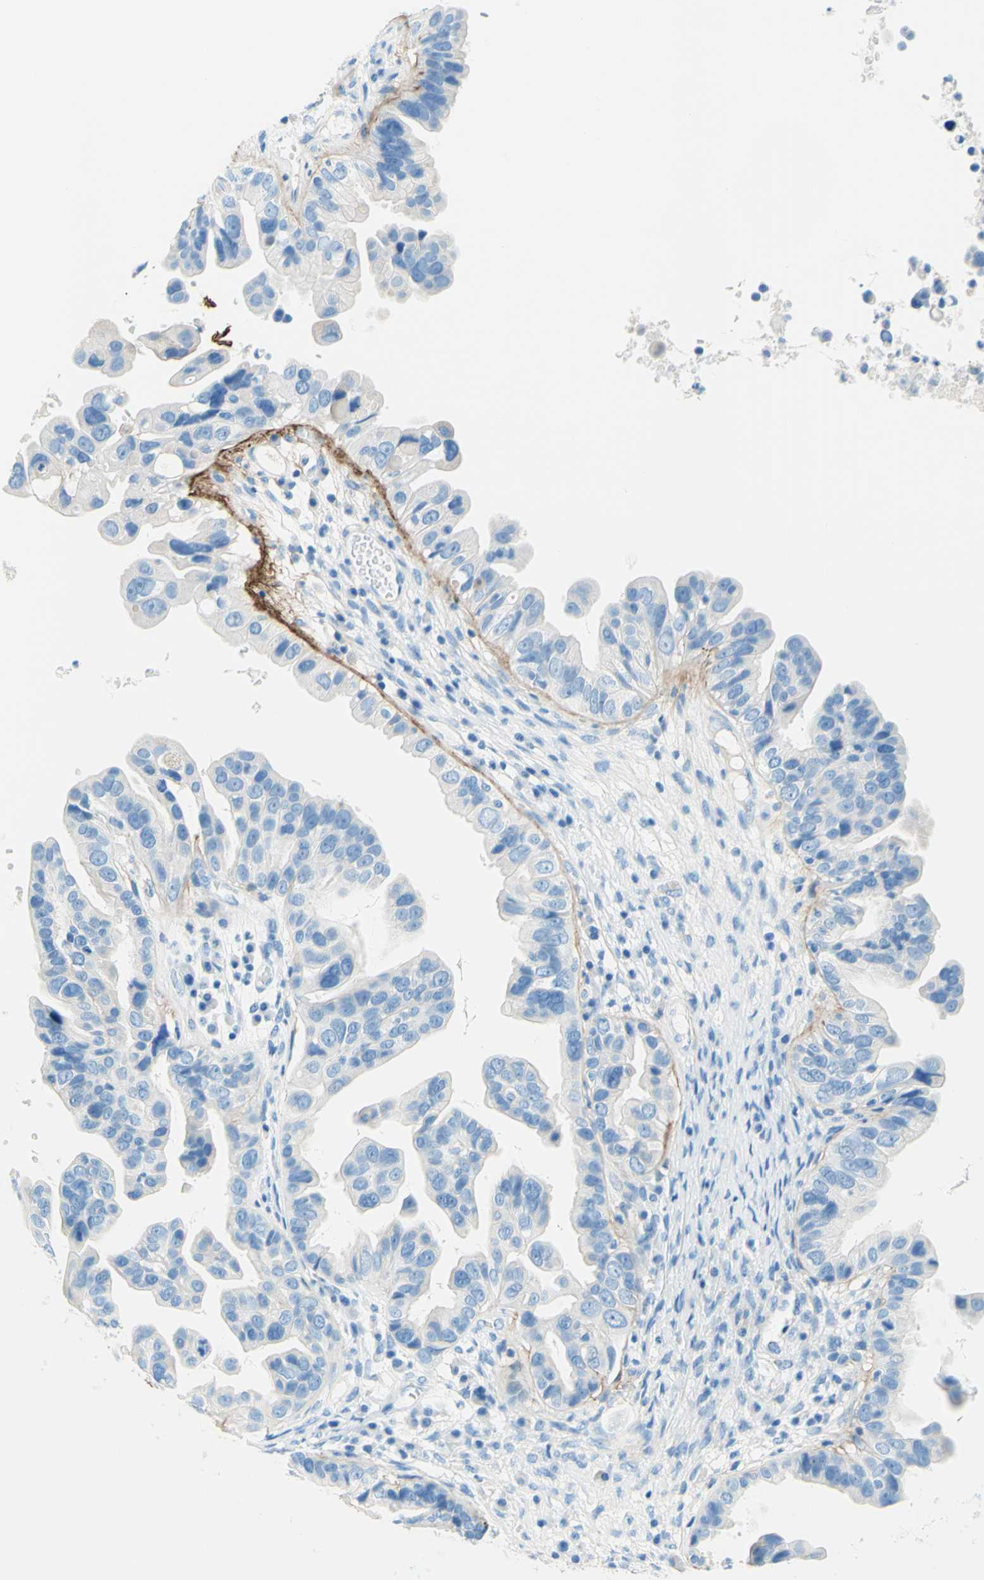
{"staining": {"intensity": "negative", "quantity": "none", "location": "none"}, "tissue": "ovarian cancer", "cell_type": "Tumor cells", "image_type": "cancer", "snomed": [{"axis": "morphology", "description": "Cystadenocarcinoma, serous, NOS"}, {"axis": "topography", "description": "Ovary"}], "caption": "Tumor cells are negative for protein expression in human ovarian cancer.", "gene": "MFAP5", "patient": {"sex": "female", "age": 56}}